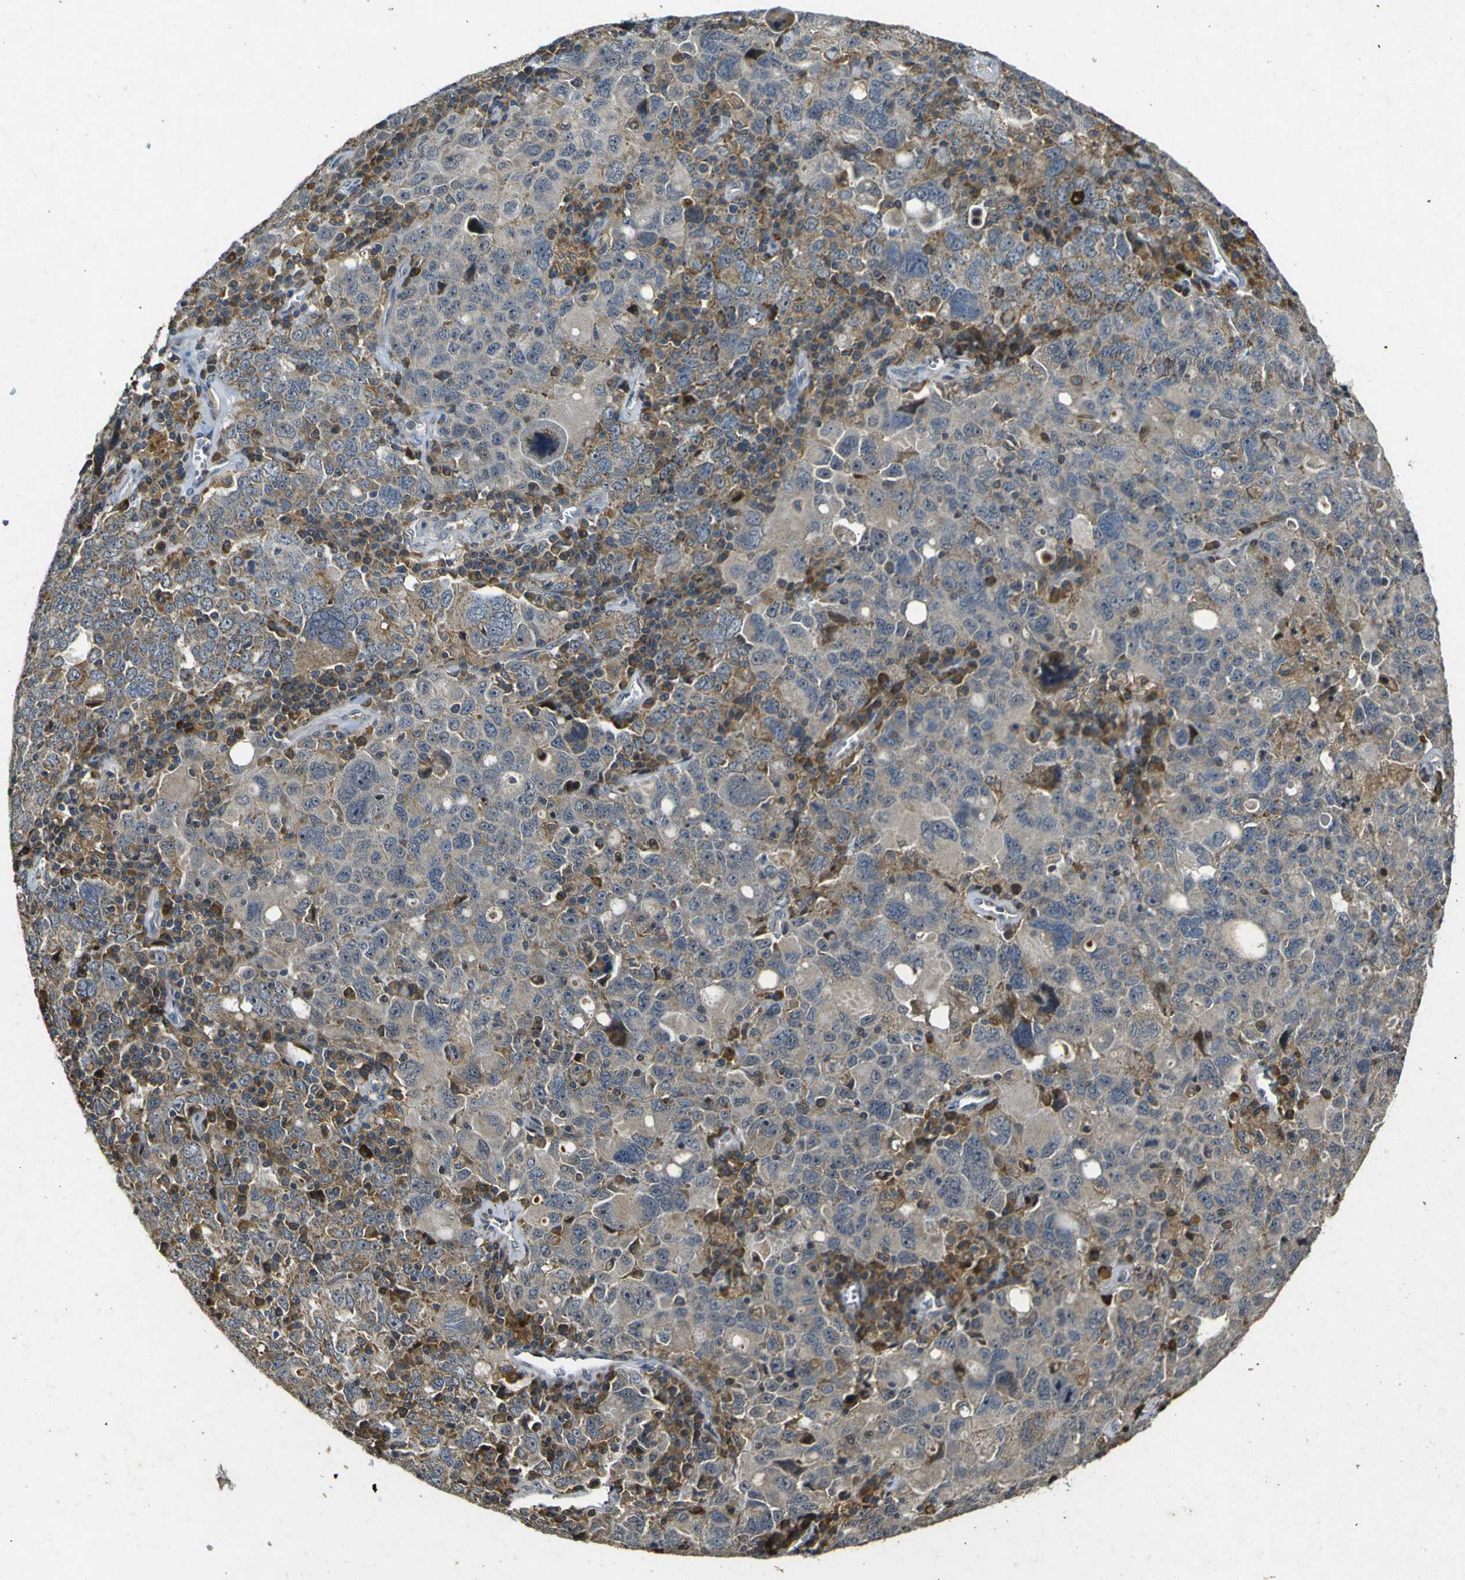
{"staining": {"intensity": "weak", "quantity": "<25%", "location": "cytoplasmic/membranous"}, "tissue": "ovarian cancer", "cell_type": "Tumor cells", "image_type": "cancer", "snomed": [{"axis": "morphology", "description": "Carcinoma, endometroid"}, {"axis": "topography", "description": "Ovary"}], "caption": "A high-resolution image shows immunohistochemistry (IHC) staining of ovarian cancer (endometroid carcinoma), which reveals no significant positivity in tumor cells.", "gene": "MAGI2", "patient": {"sex": "female", "age": 62}}